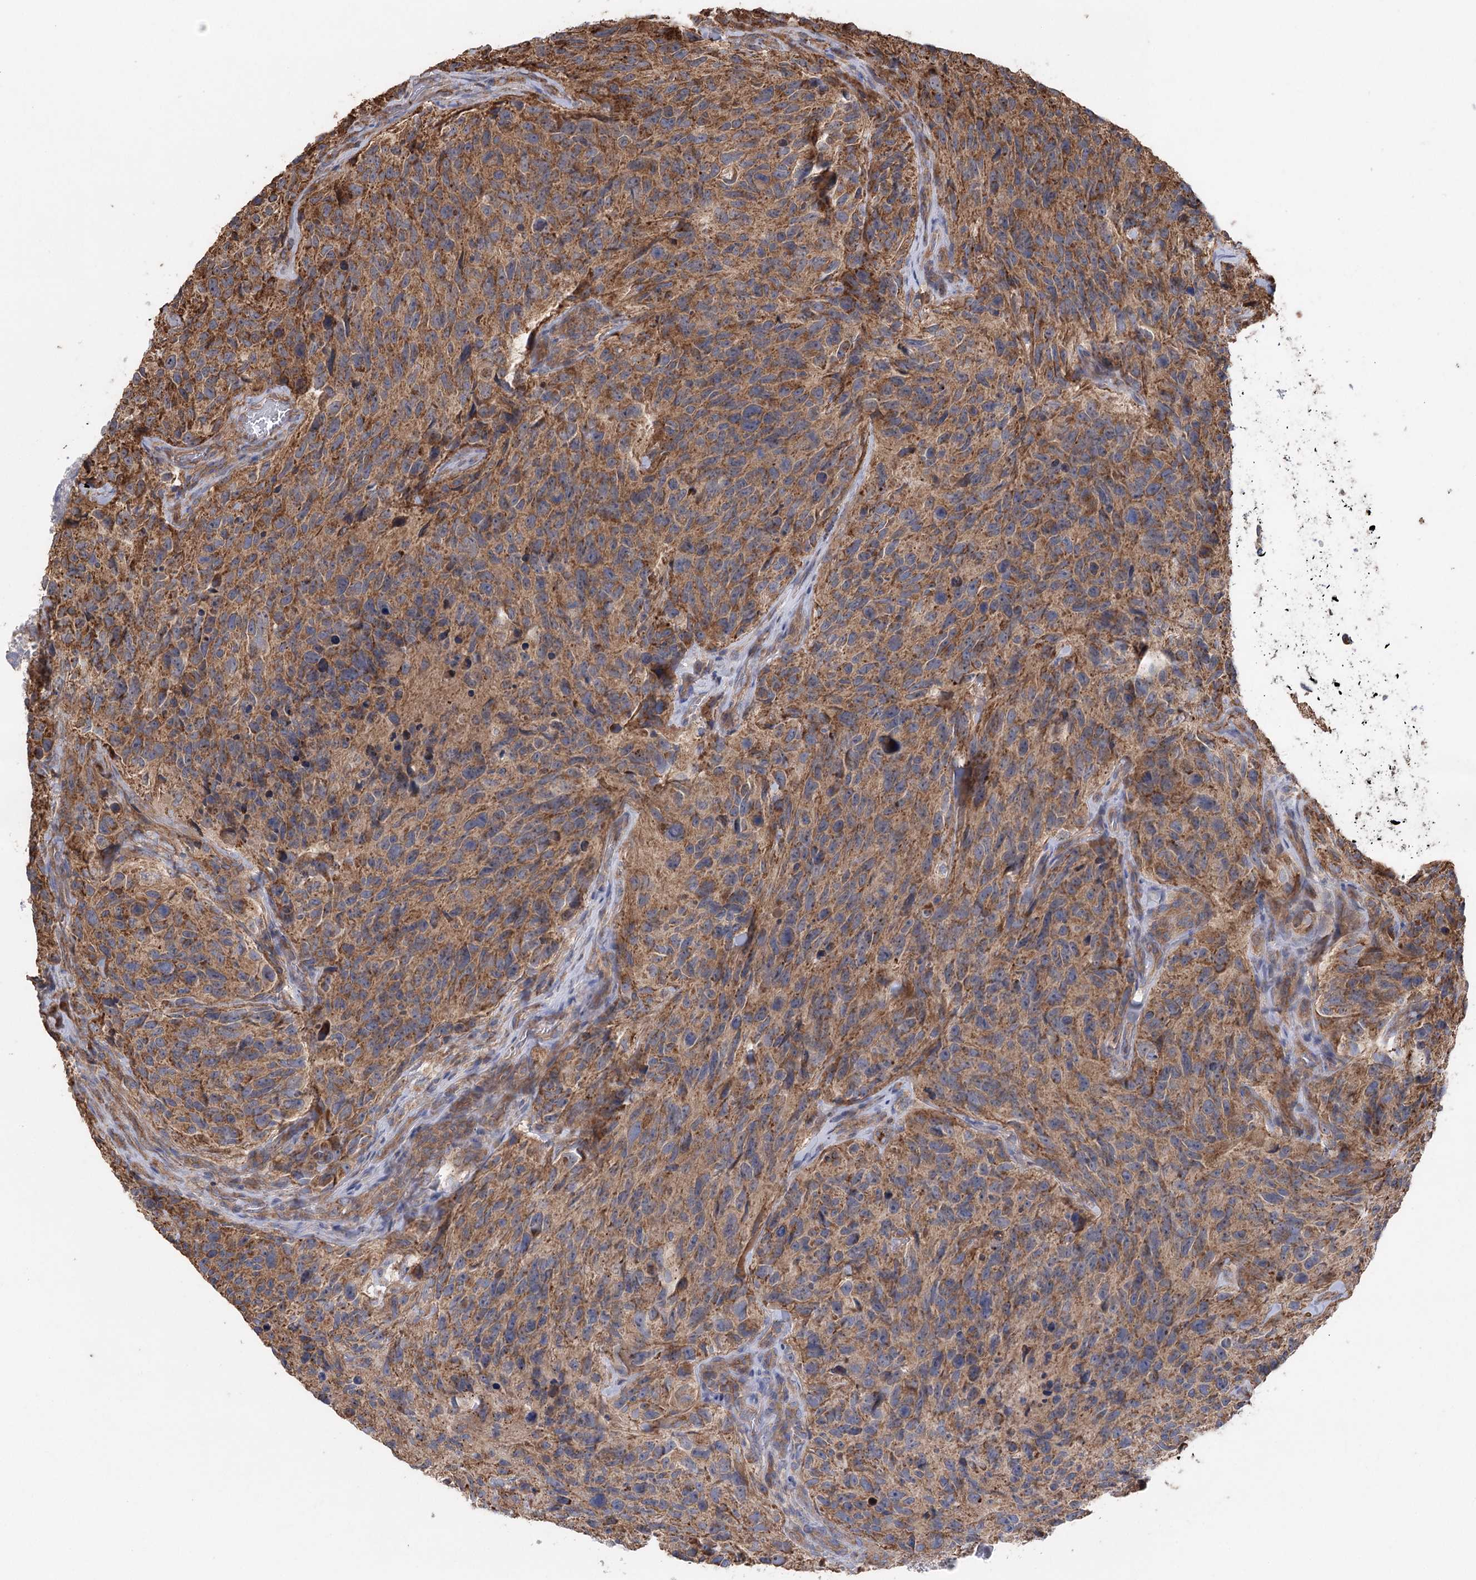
{"staining": {"intensity": "moderate", "quantity": ">75%", "location": "cytoplasmic/membranous"}, "tissue": "glioma", "cell_type": "Tumor cells", "image_type": "cancer", "snomed": [{"axis": "morphology", "description": "Glioma, malignant, High grade"}, {"axis": "topography", "description": "Brain"}], "caption": "About >75% of tumor cells in glioma reveal moderate cytoplasmic/membranous protein positivity as visualized by brown immunohistochemical staining.", "gene": "RWDD4", "patient": {"sex": "male", "age": 69}}